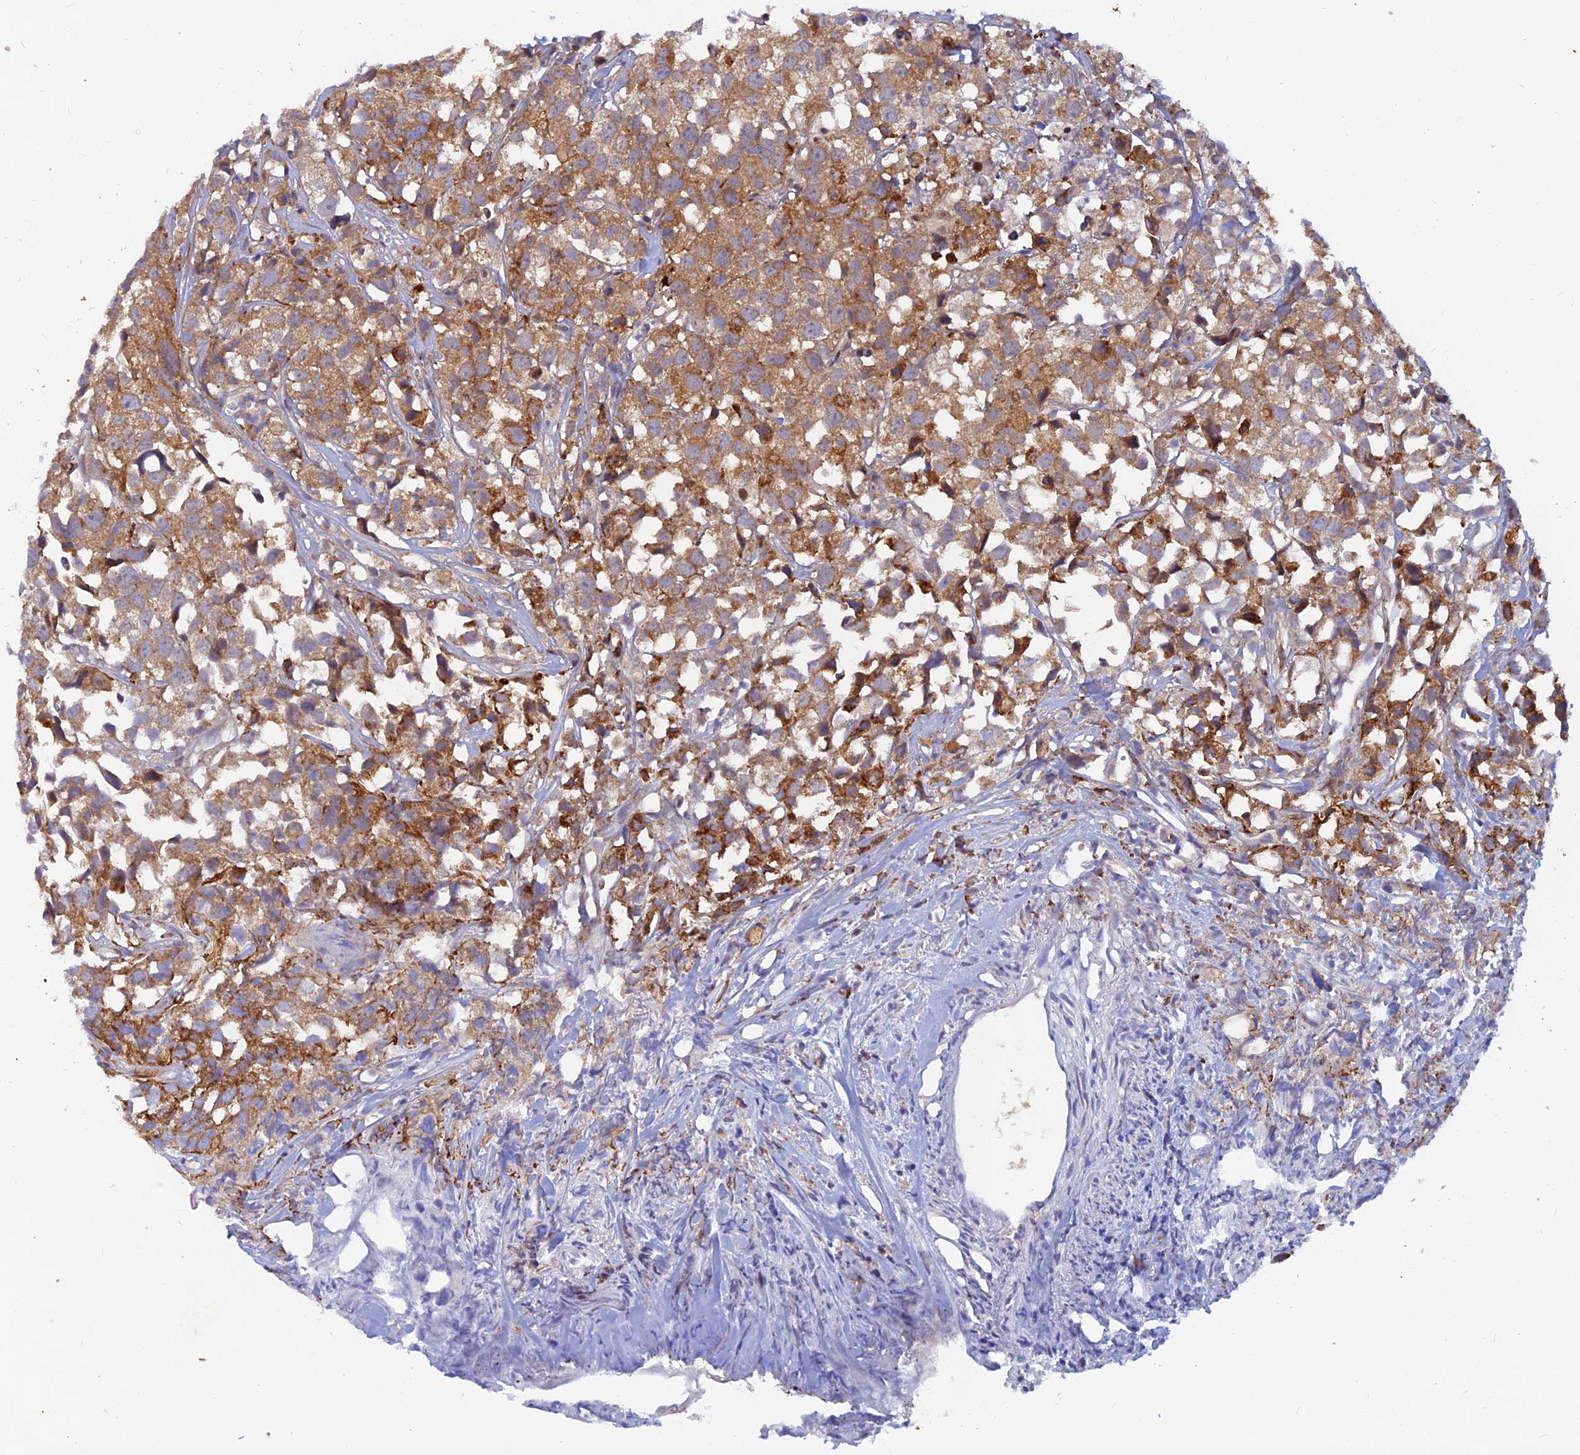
{"staining": {"intensity": "moderate", "quantity": ">75%", "location": "cytoplasmic/membranous"}, "tissue": "urothelial cancer", "cell_type": "Tumor cells", "image_type": "cancer", "snomed": [{"axis": "morphology", "description": "Urothelial carcinoma, High grade"}, {"axis": "topography", "description": "Urinary bladder"}], "caption": "Tumor cells reveal medium levels of moderate cytoplasmic/membranous expression in approximately >75% of cells in urothelial cancer.", "gene": "DNAJC16", "patient": {"sex": "female", "age": 75}}